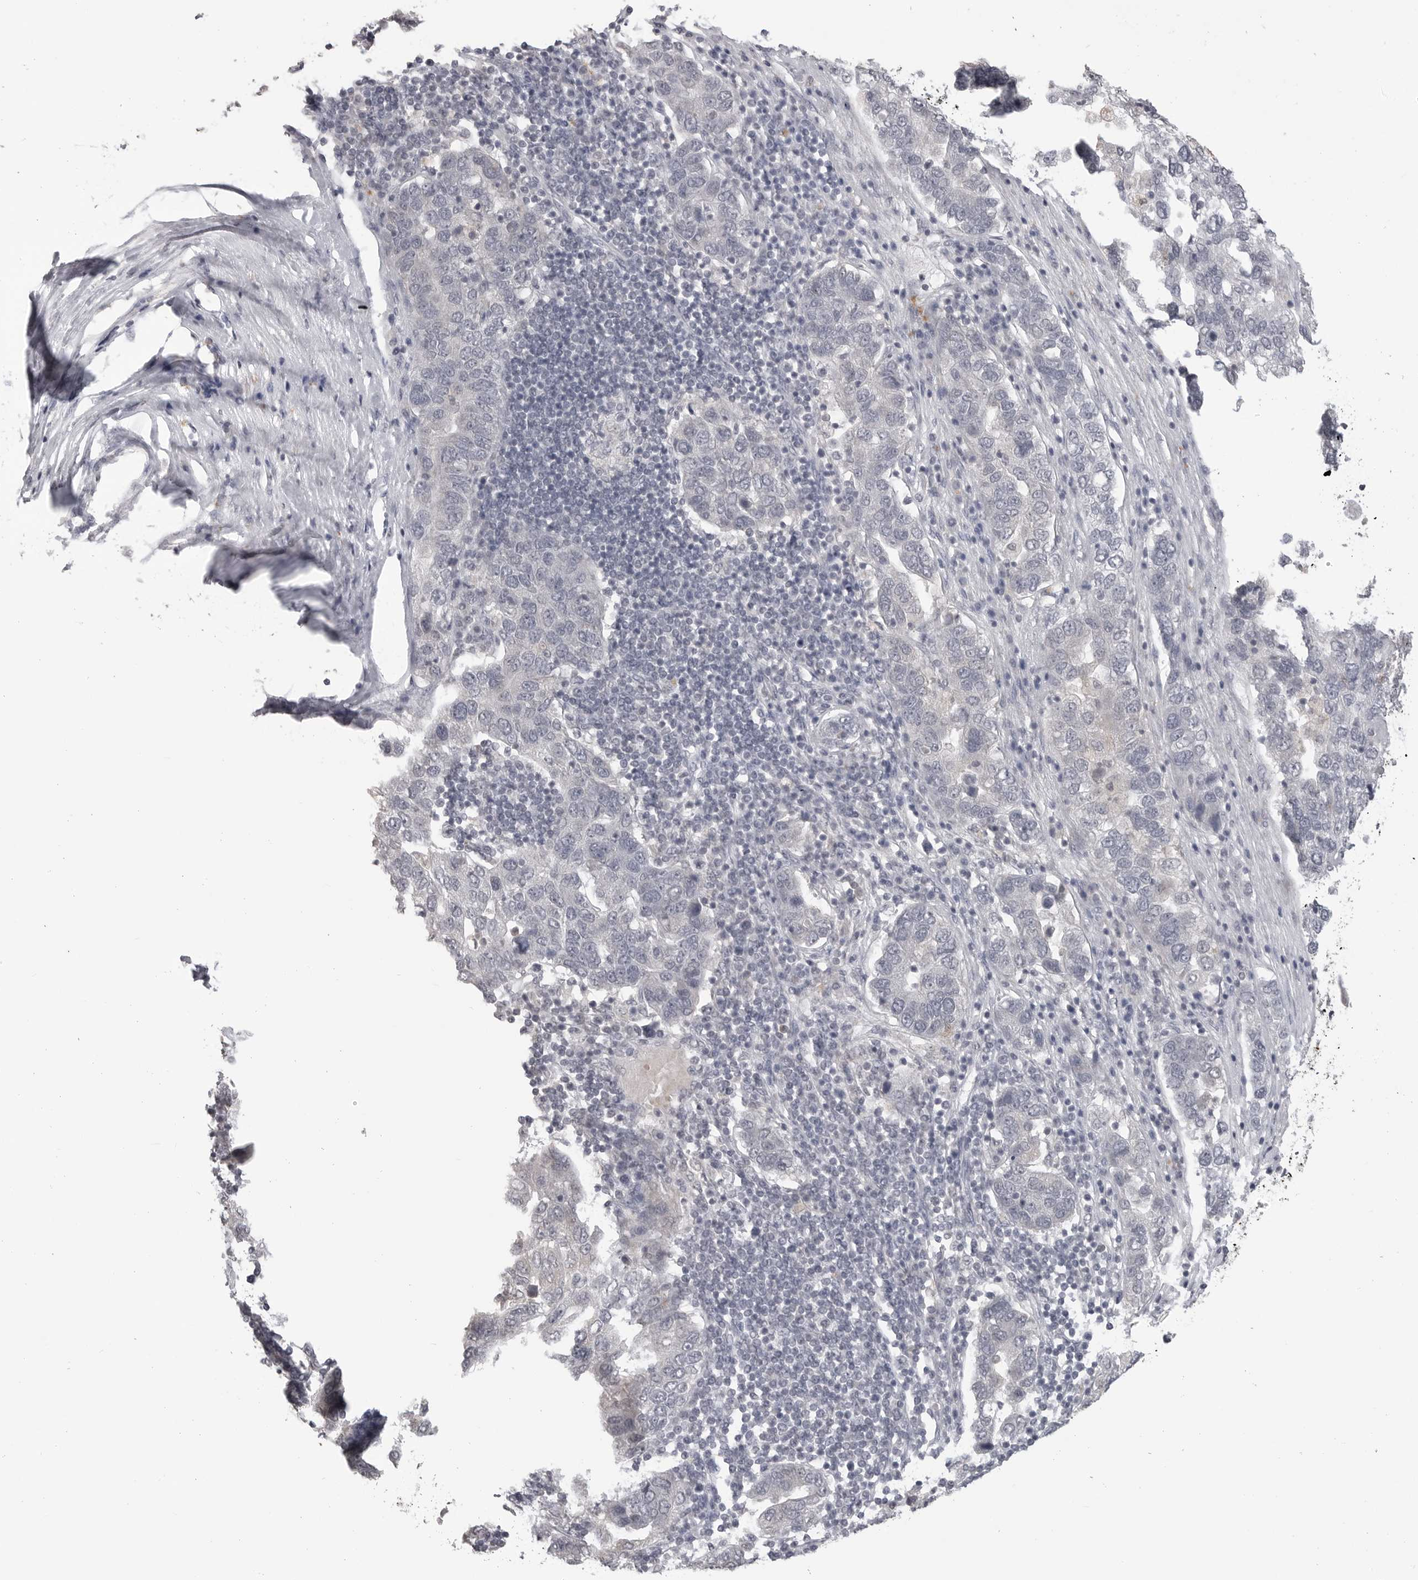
{"staining": {"intensity": "negative", "quantity": "none", "location": "none"}, "tissue": "pancreatic cancer", "cell_type": "Tumor cells", "image_type": "cancer", "snomed": [{"axis": "morphology", "description": "Adenocarcinoma, NOS"}, {"axis": "topography", "description": "Pancreas"}], "caption": "Immunohistochemistry (IHC) micrograph of neoplastic tissue: pancreatic cancer stained with DAB (3,3'-diaminobenzidine) demonstrates no significant protein expression in tumor cells. The staining is performed using DAB brown chromogen with nuclei counter-stained in using hematoxylin.", "gene": "PRSS1", "patient": {"sex": "female", "age": 61}}